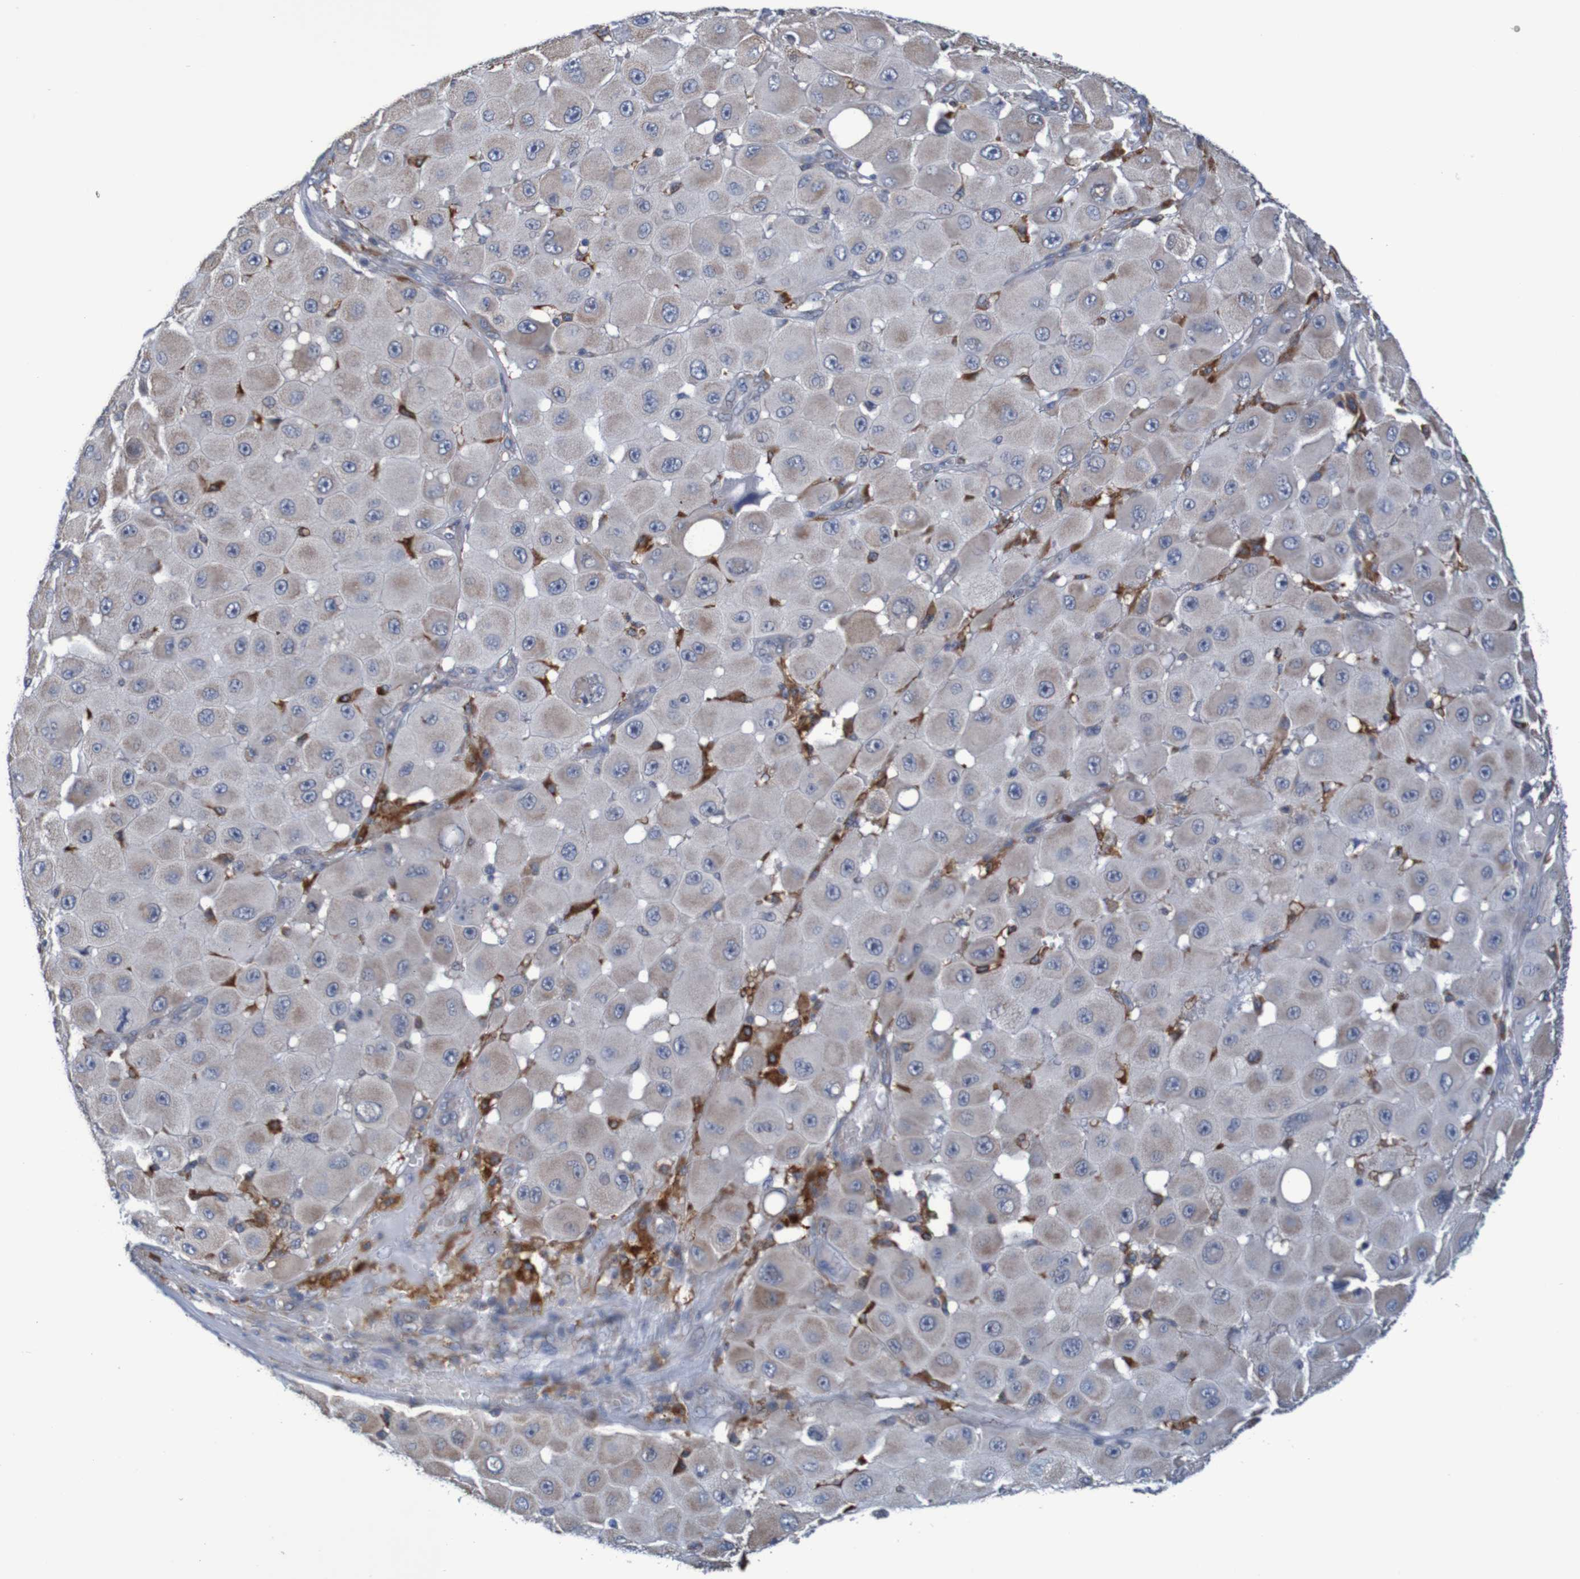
{"staining": {"intensity": "weak", "quantity": "25%-75%", "location": "cytoplasmic/membranous"}, "tissue": "melanoma", "cell_type": "Tumor cells", "image_type": "cancer", "snomed": [{"axis": "morphology", "description": "Malignant melanoma, NOS"}, {"axis": "topography", "description": "Skin"}], "caption": "Malignant melanoma stained with a protein marker exhibits weak staining in tumor cells.", "gene": "CLDN18", "patient": {"sex": "female", "age": 81}}